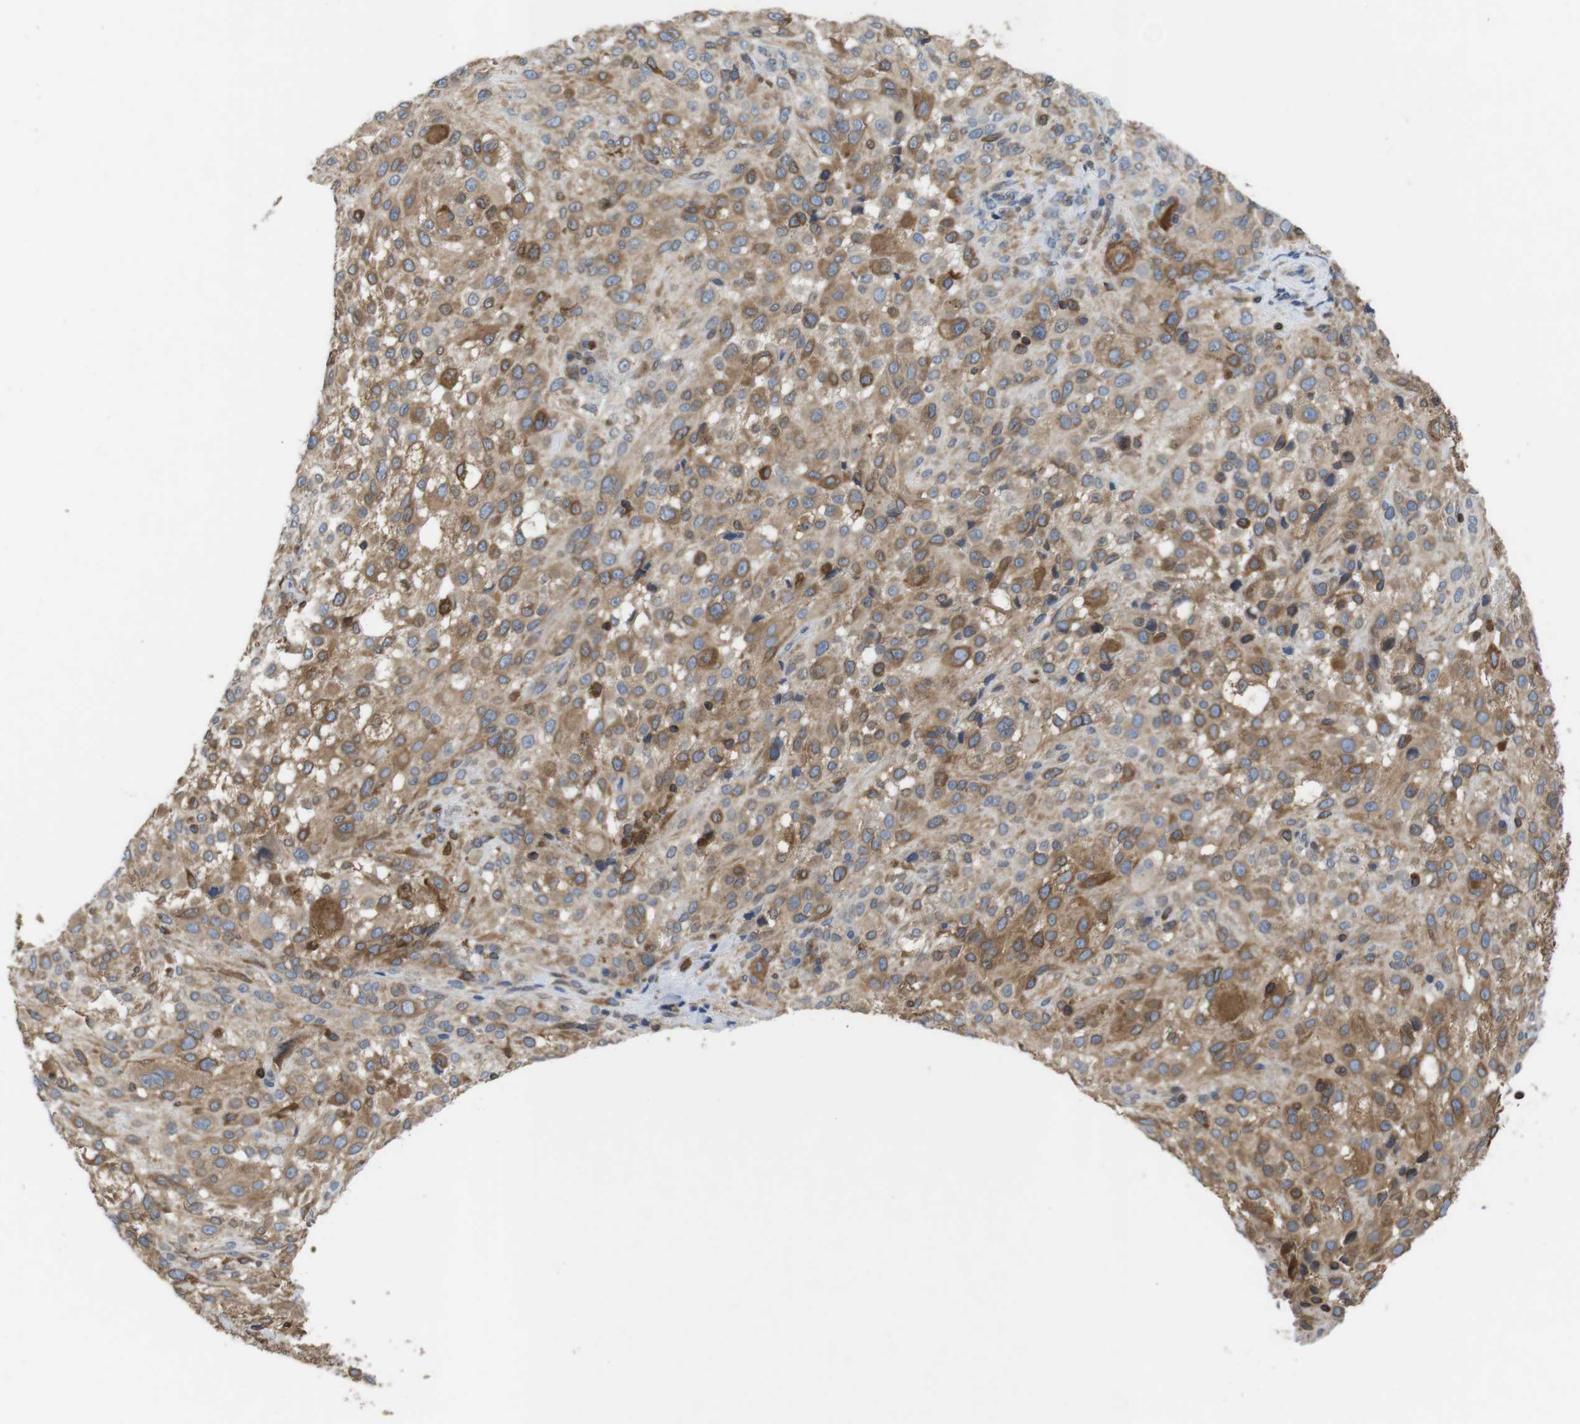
{"staining": {"intensity": "weak", "quantity": ">75%", "location": "cytoplasmic/membranous"}, "tissue": "melanoma", "cell_type": "Tumor cells", "image_type": "cancer", "snomed": [{"axis": "morphology", "description": "Necrosis, NOS"}, {"axis": "morphology", "description": "Malignant melanoma, NOS"}, {"axis": "topography", "description": "Skin"}], "caption": "This micrograph demonstrates melanoma stained with immunohistochemistry to label a protein in brown. The cytoplasmic/membranous of tumor cells show weak positivity for the protein. Nuclei are counter-stained blue.", "gene": "ARL6IP5", "patient": {"sex": "female", "age": 87}}